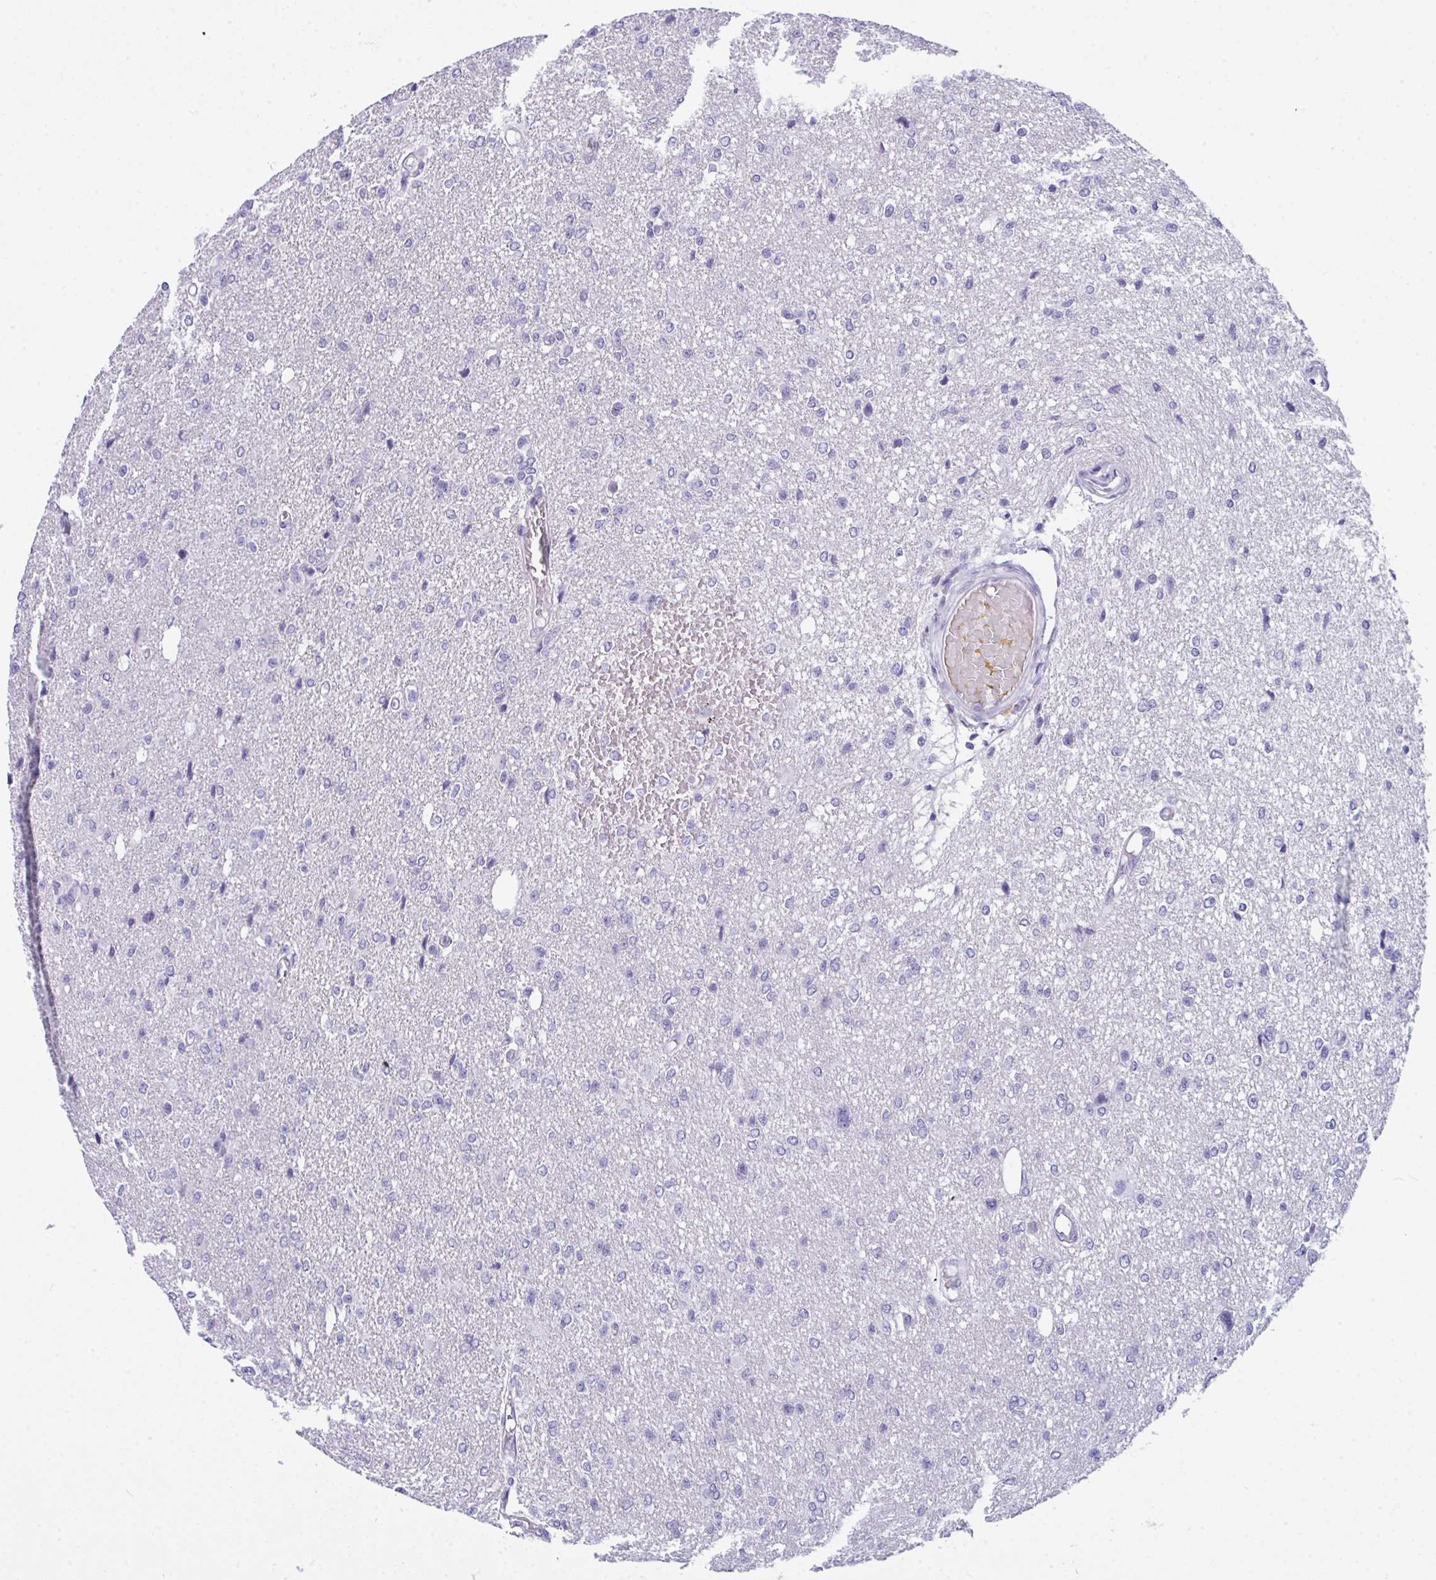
{"staining": {"intensity": "negative", "quantity": "none", "location": "none"}, "tissue": "glioma", "cell_type": "Tumor cells", "image_type": "cancer", "snomed": [{"axis": "morphology", "description": "Glioma, malignant, Low grade"}, {"axis": "topography", "description": "Brain"}], "caption": "Tumor cells show no significant protein staining in glioma.", "gene": "PRDM9", "patient": {"sex": "male", "age": 26}}